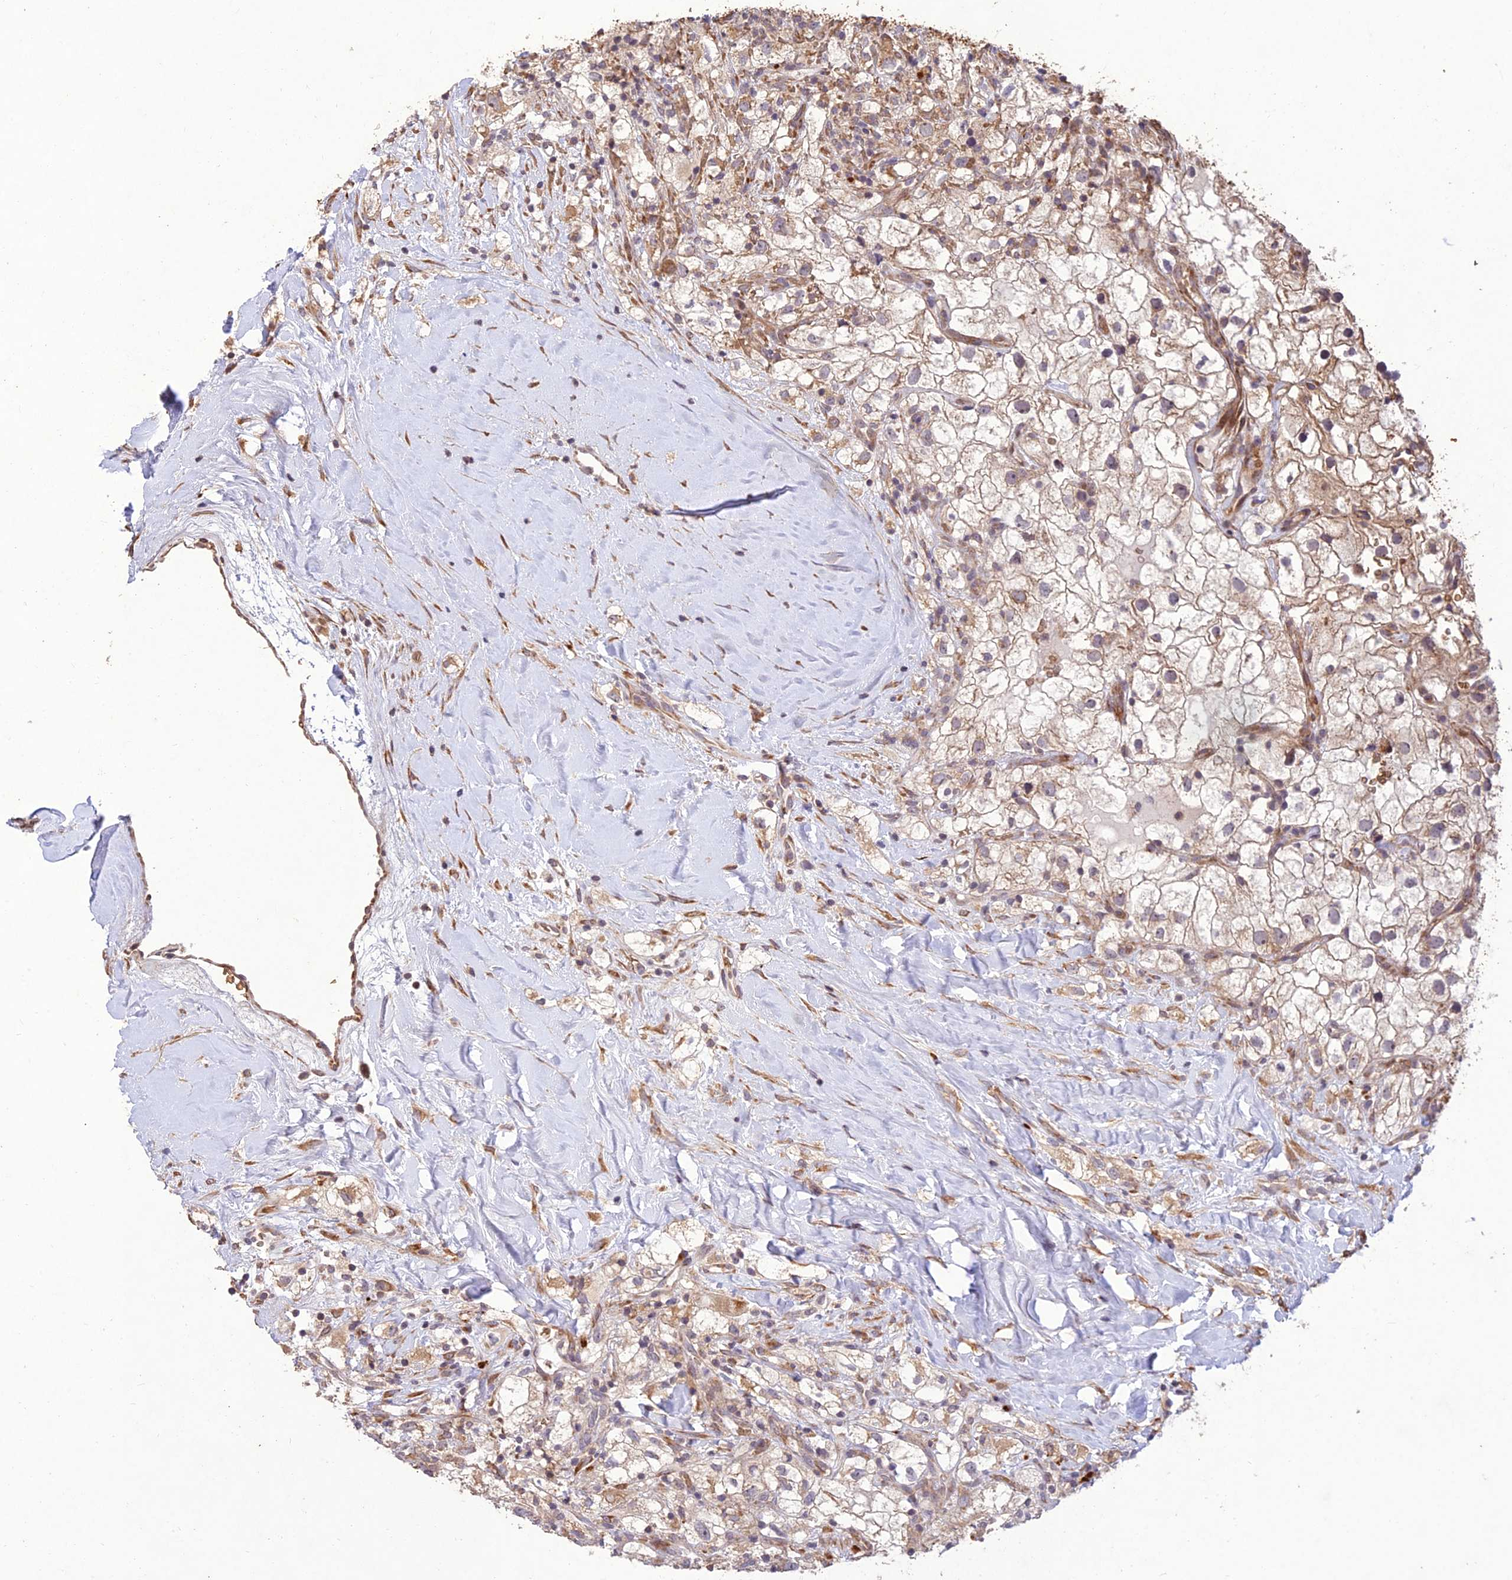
{"staining": {"intensity": "moderate", "quantity": ">75%", "location": "cytoplasmic/membranous"}, "tissue": "renal cancer", "cell_type": "Tumor cells", "image_type": "cancer", "snomed": [{"axis": "morphology", "description": "Adenocarcinoma, NOS"}, {"axis": "topography", "description": "Kidney"}], "caption": "Adenocarcinoma (renal) stained with DAB (3,3'-diaminobenzidine) immunohistochemistry shows medium levels of moderate cytoplasmic/membranous staining in approximately >75% of tumor cells.", "gene": "PPP1R11", "patient": {"sex": "male", "age": 59}}